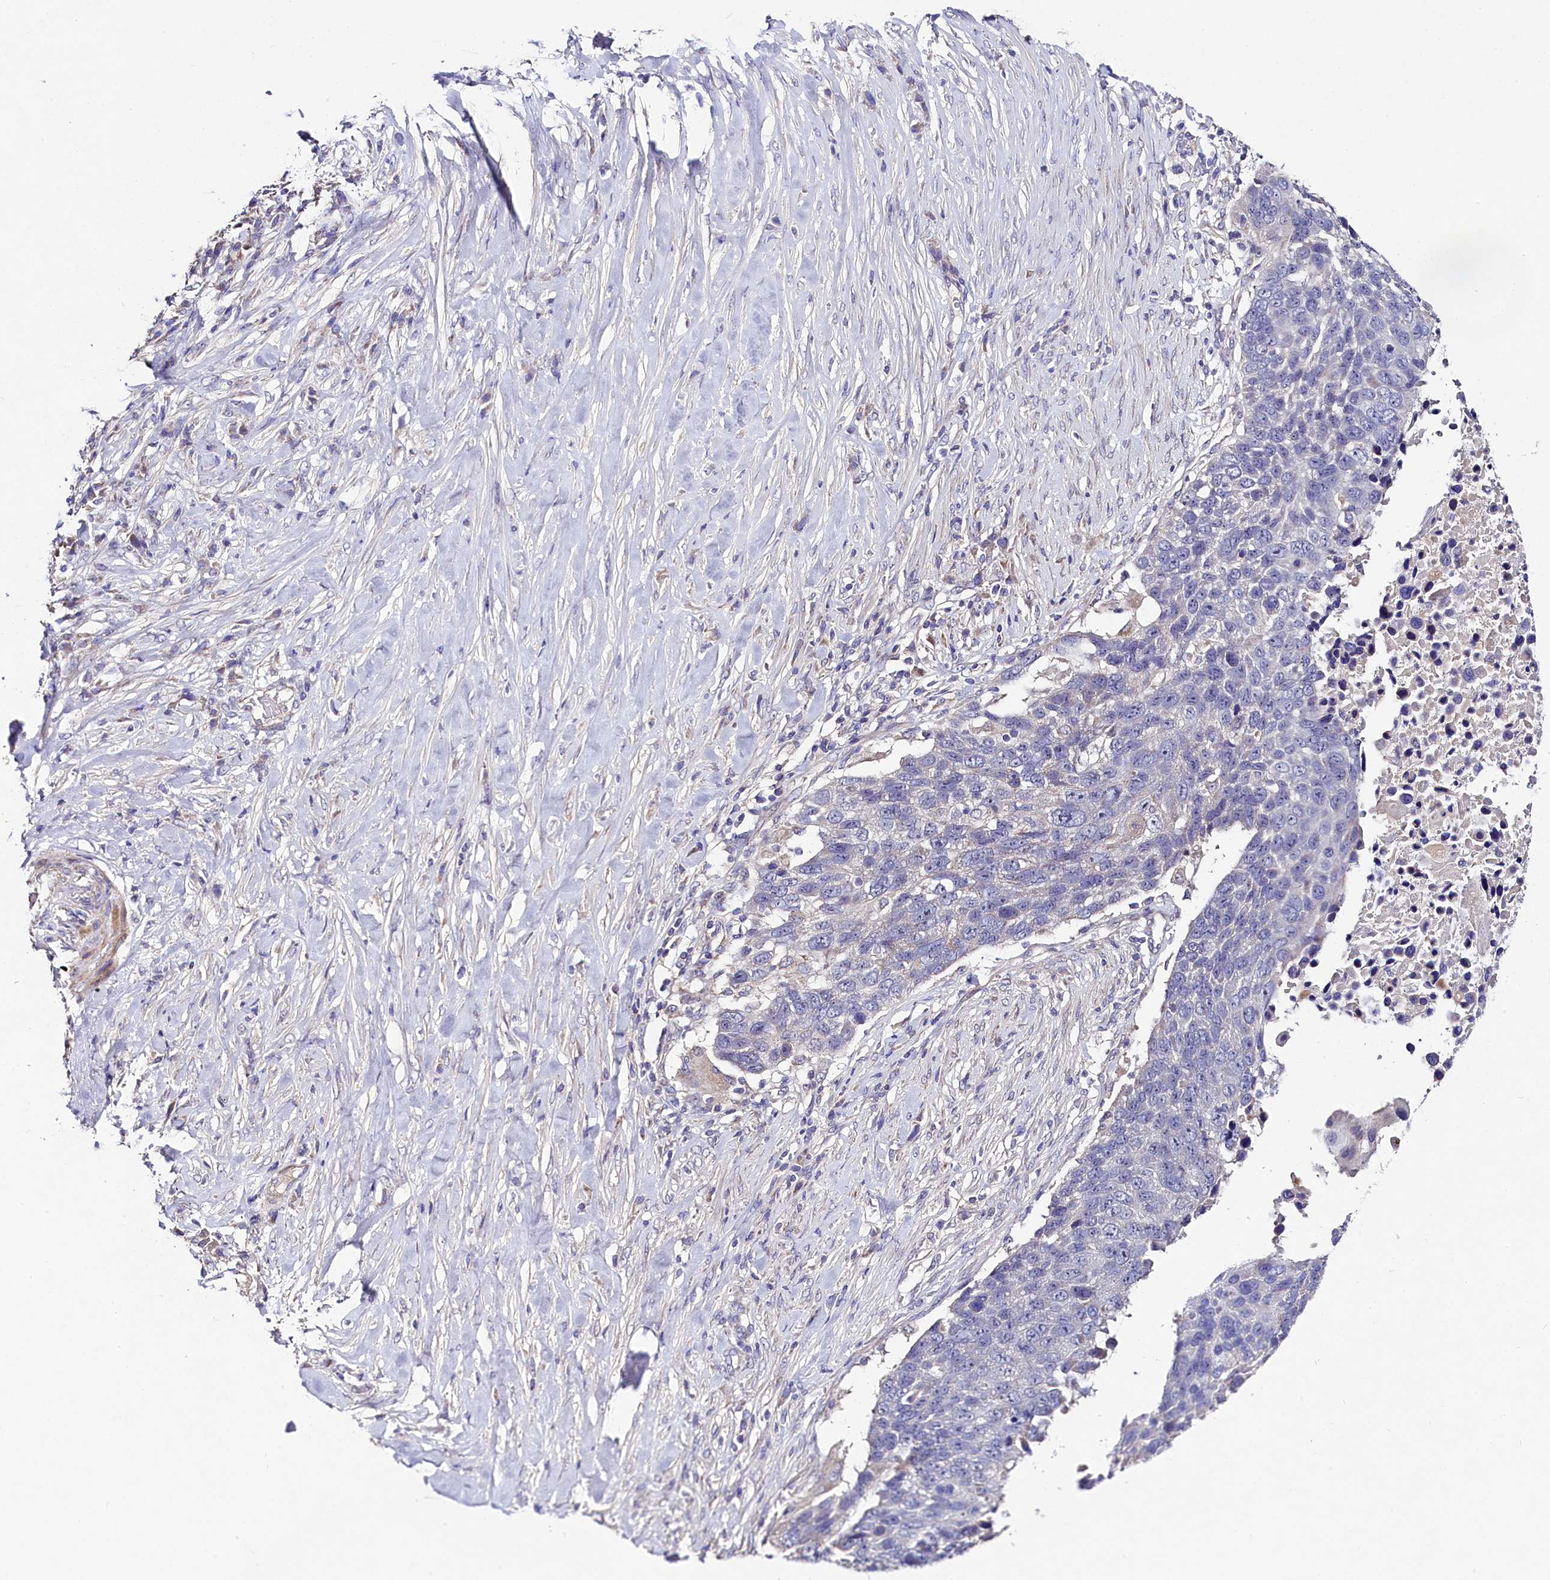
{"staining": {"intensity": "negative", "quantity": "none", "location": "none"}, "tissue": "lung cancer", "cell_type": "Tumor cells", "image_type": "cancer", "snomed": [{"axis": "morphology", "description": "Normal tissue, NOS"}, {"axis": "morphology", "description": "Squamous cell carcinoma, NOS"}, {"axis": "topography", "description": "Lymph node"}, {"axis": "topography", "description": "Lung"}], "caption": "Immunohistochemistry (IHC) photomicrograph of human squamous cell carcinoma (lung) stained for a protein (brown), which demonstrates no expression in tumor cells.", "gene": "FXYD6", "patient": {"sex": "male", "age": 66}}